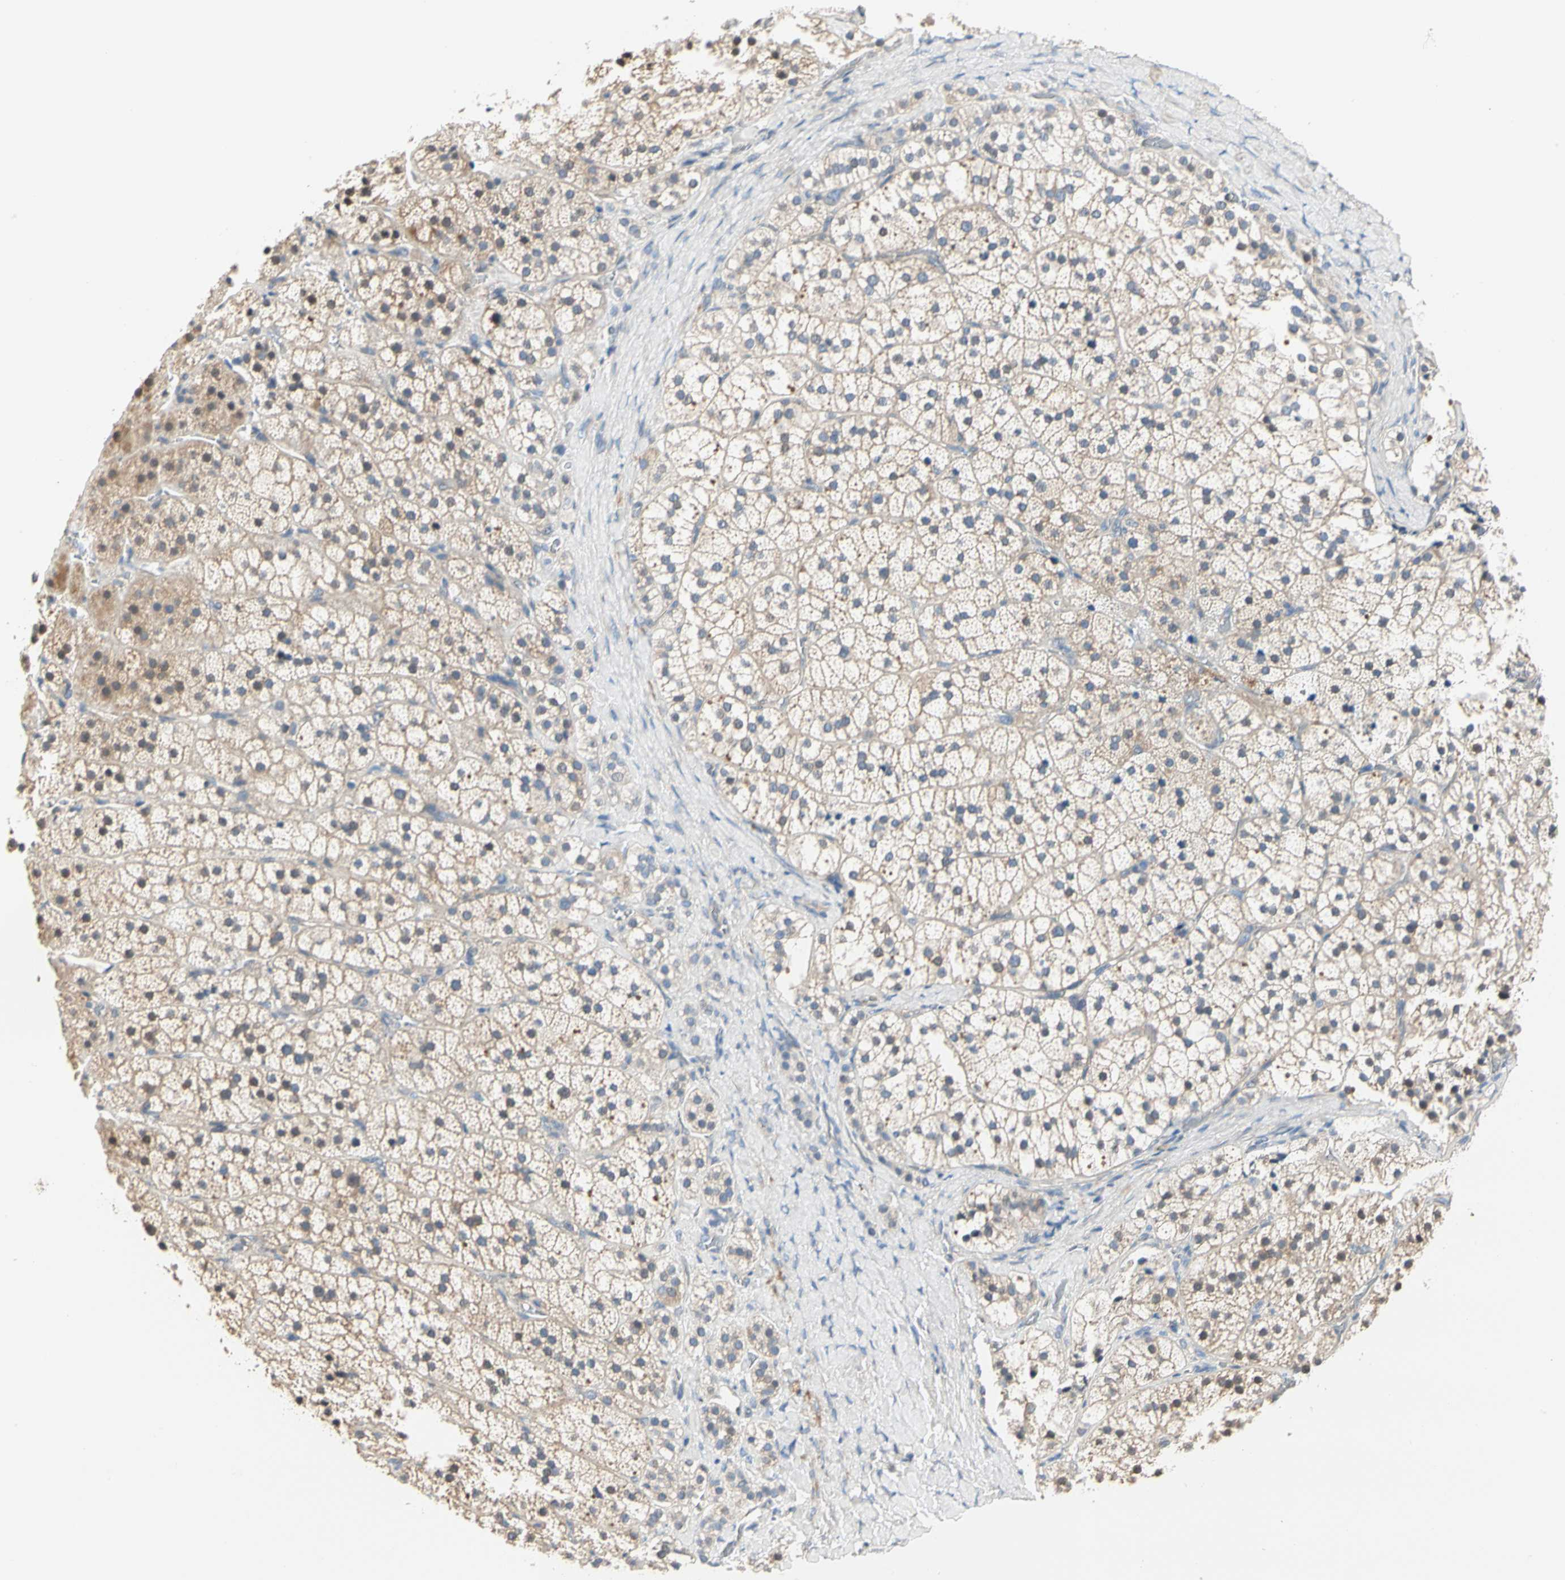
{"staining": {"intensity": "weak", "quantity": "25%-75%", "location": "cytoplasmic/membranous"}, "tissue": "adrenal gland", "cell_type": "Glandular cells", "image_type": "normal", "snomed": [{"axis": "morphology", "description": "Normal tissue, NOS"}, {"axis": "topography", "description": "Adrenal gland"}], "caption": "Adrenal gland stained with immunohistochemistry displays weak cytoplasmic/membranous positivity in approximately 25%-75% of glandular cells.", "gene": "GPR153", "patient": {"sex": "female", "age": 44}}